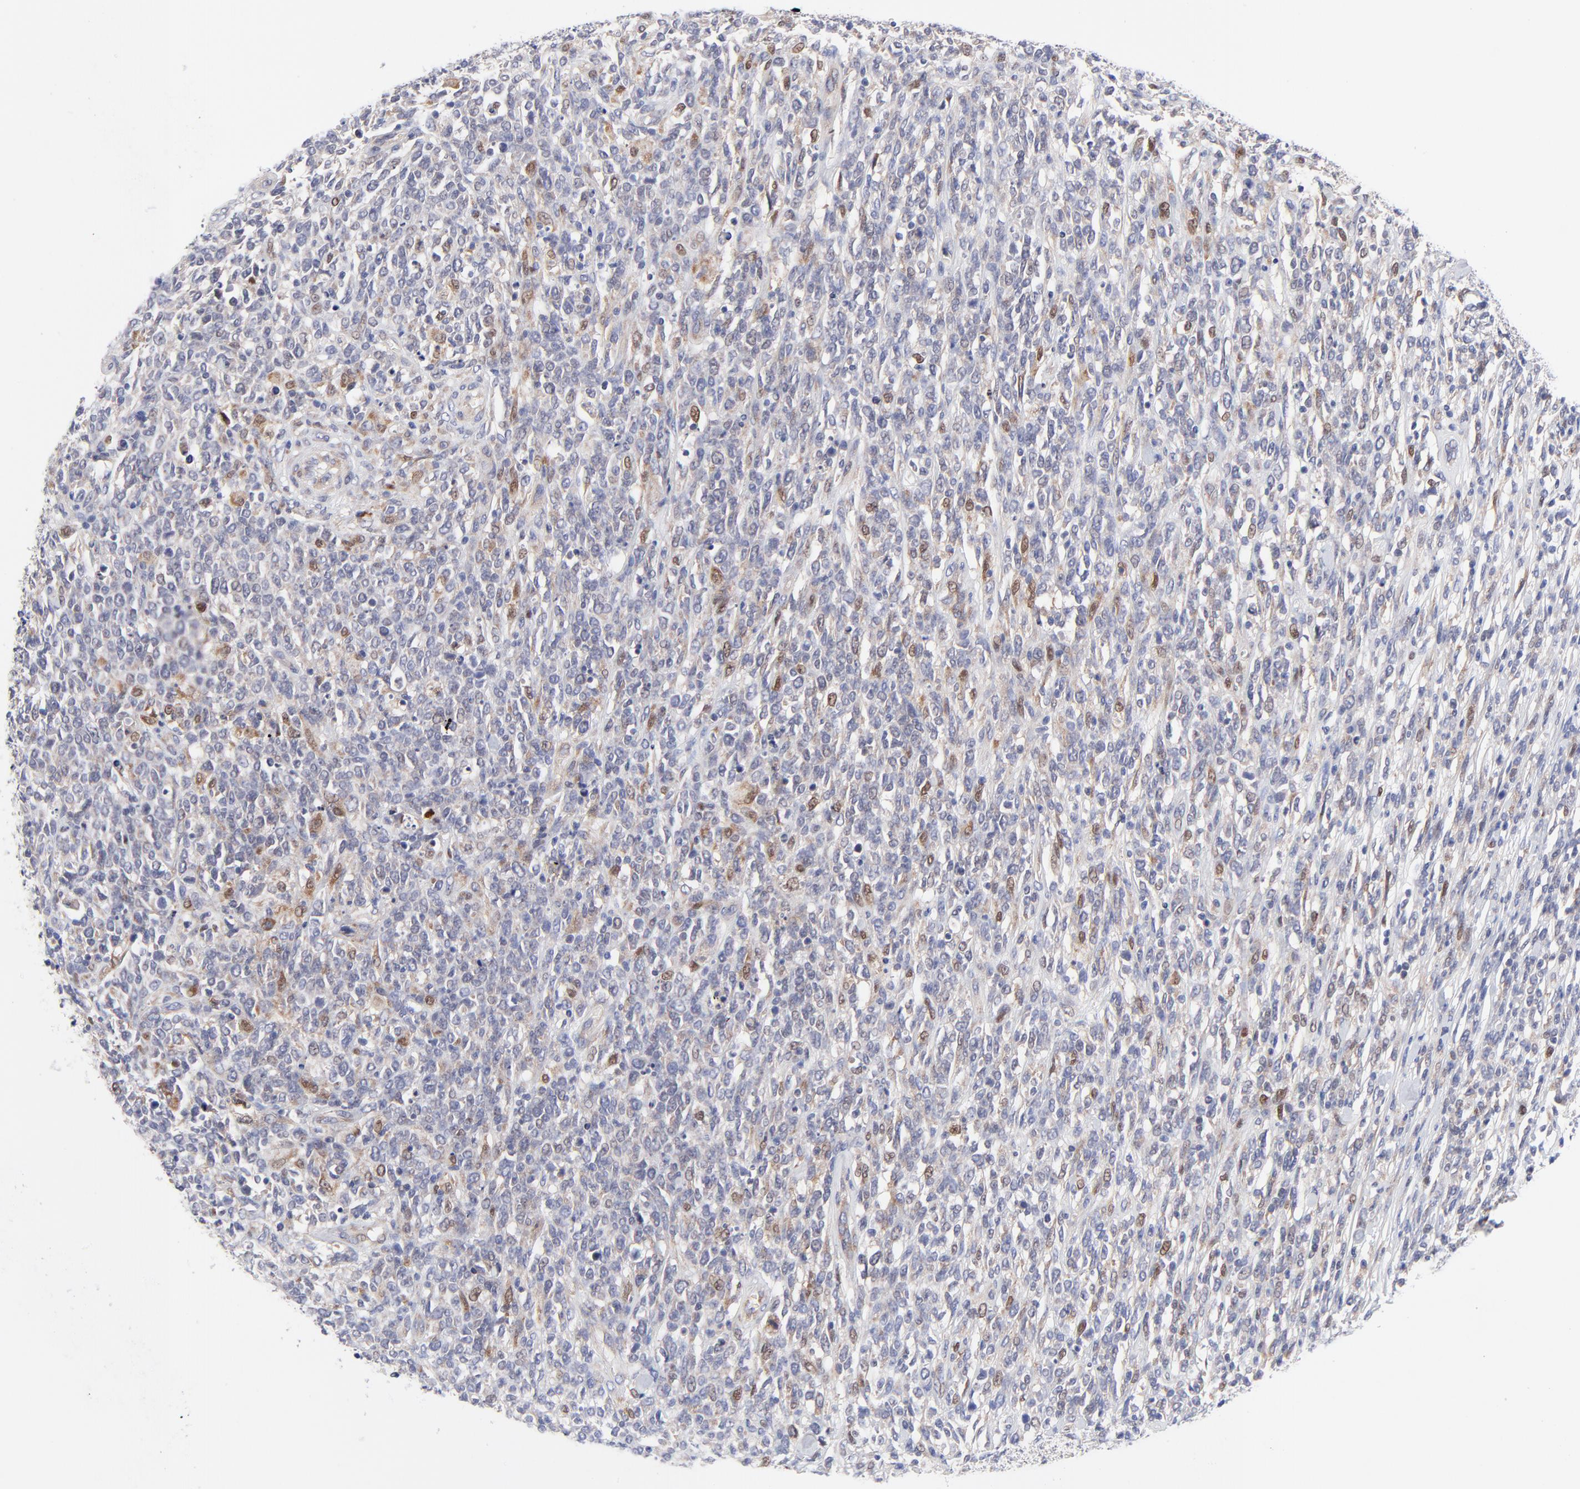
{"staining": {"intensity": "moderate", "quantity": "<25%", "location": "cytoplasmic/membranous,nuclear"}, "tissue": "lymphoma", "cell_type": "Tumor cells", "image_type": "cancer", "snomed": [{"axis": "morphology", "description": "Malignant lymphoma, non-Hodgkin's type, High grade"}, {"axis": "topography", "description": "Lymph node"}], "caption": "Tumor cells exhibit moderate cytoplasmic/membranous and nuclear positivity in about <25% of cells in lymphoma. The staining is performed using DAB (3,3'-diaminobenzidine) brown chromogen to label protein expression. The nuclei are counter-stained blue using hematoxylin.", "gene": "AFF2", "patient": {"sex": "female", "age": 73}}